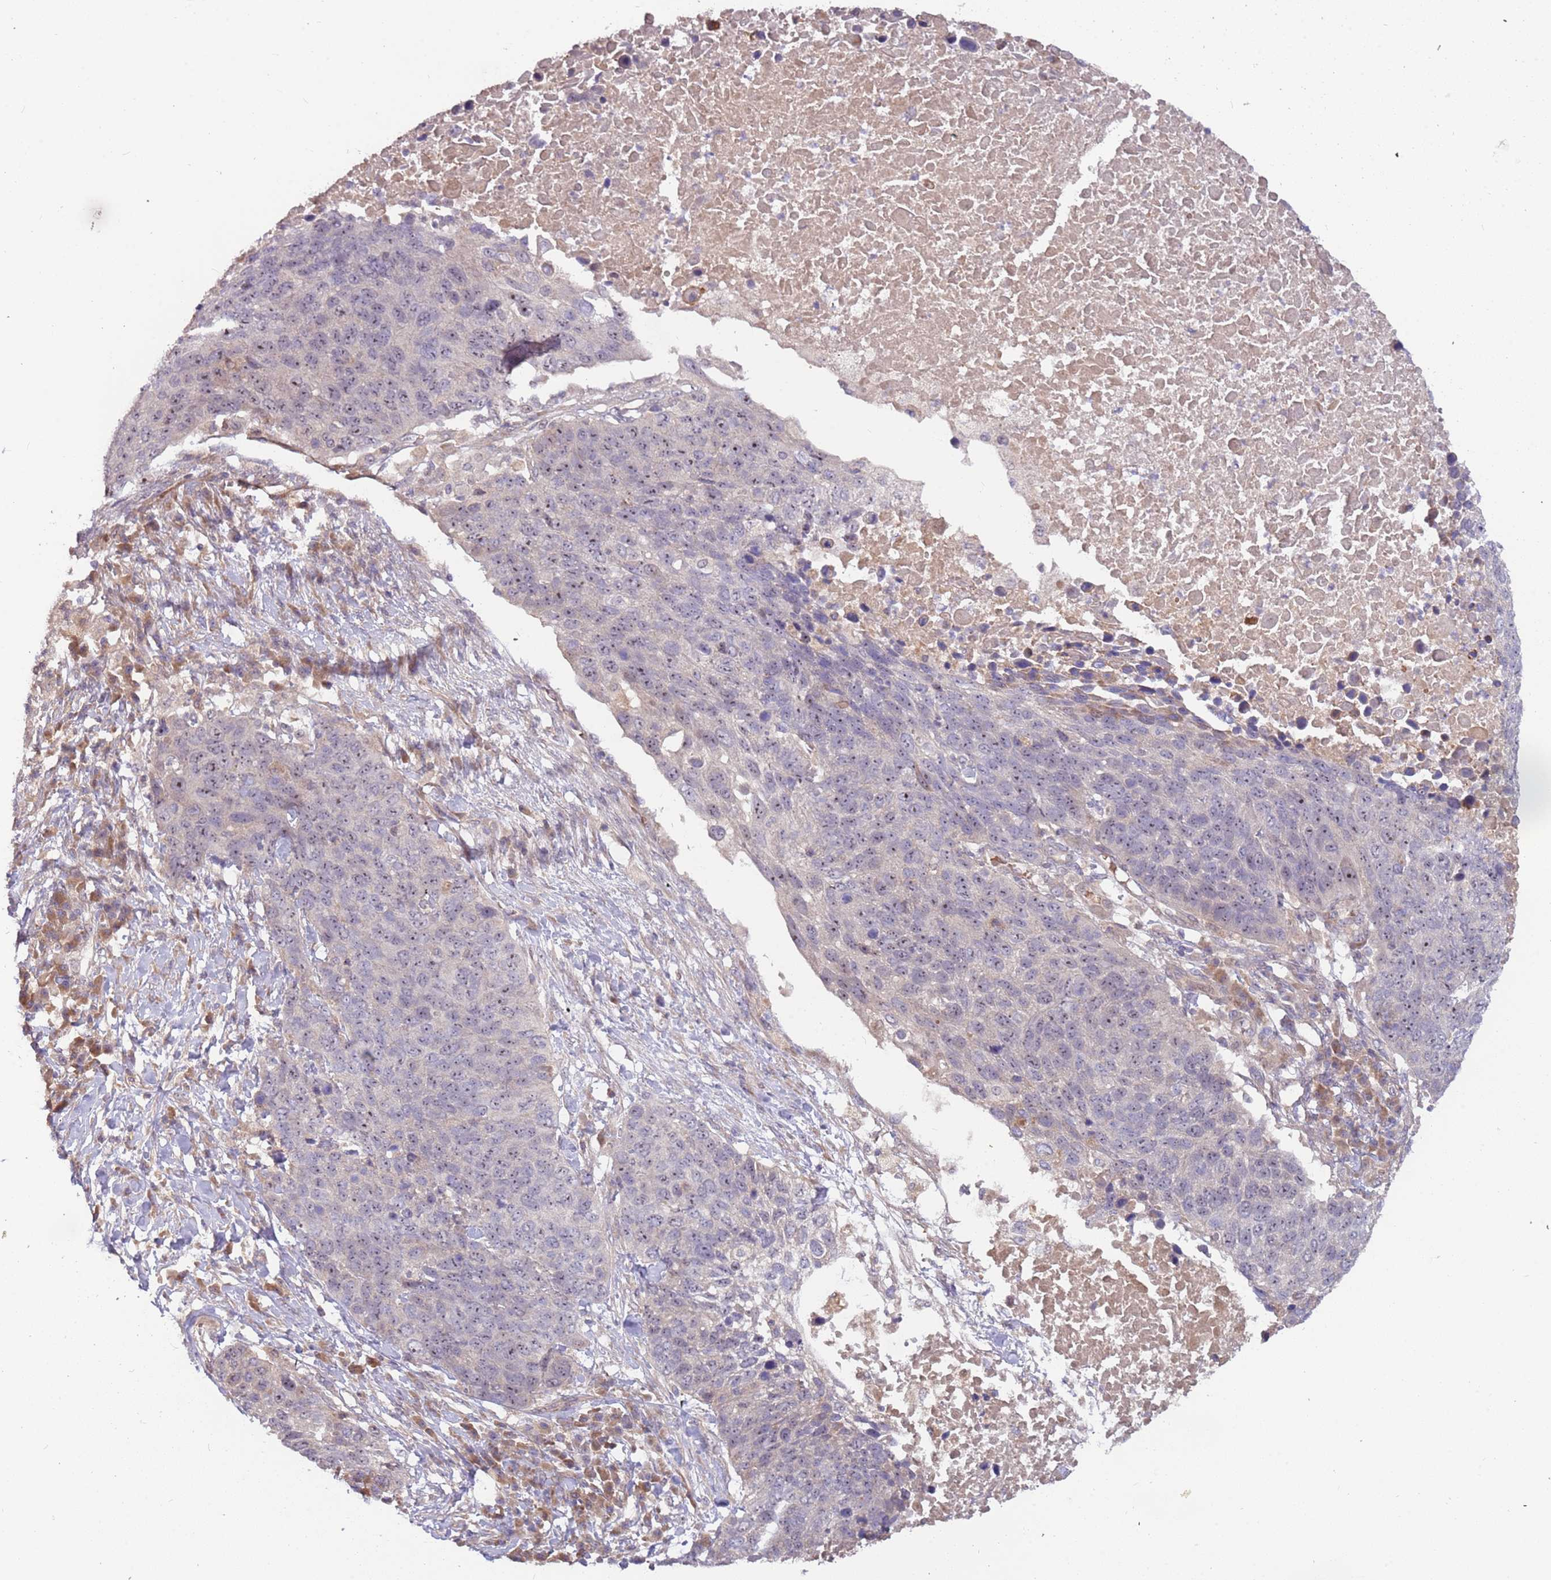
{"staining": {"intensity": "weak", "quantity": ">75%", "location": "nuclear"}, "tissue": "lung cancer", "cell_type": "Tumor cells", "image_type": "cancer", "snomed": [{"axis": "morphology", "description": "Normal tissue, NOS"}, {"axis": "morphology", "description": "Squamous cell carcinoma, NOS"}, {"axis": "topography", "description": "Lymph node"}, {"axis": "topography", "description": "Lung"}], "caption": "Immunohistochemistry (IHC) micrograph of human lung cancer (squamous cell carcinoma) stained for a protein (brown), which exhibits low levels of weak nuclear staining in about >75% of tumor cells.", "gene": "TRAPPC6B", "patient": {"sex": "male", "age": 66}}